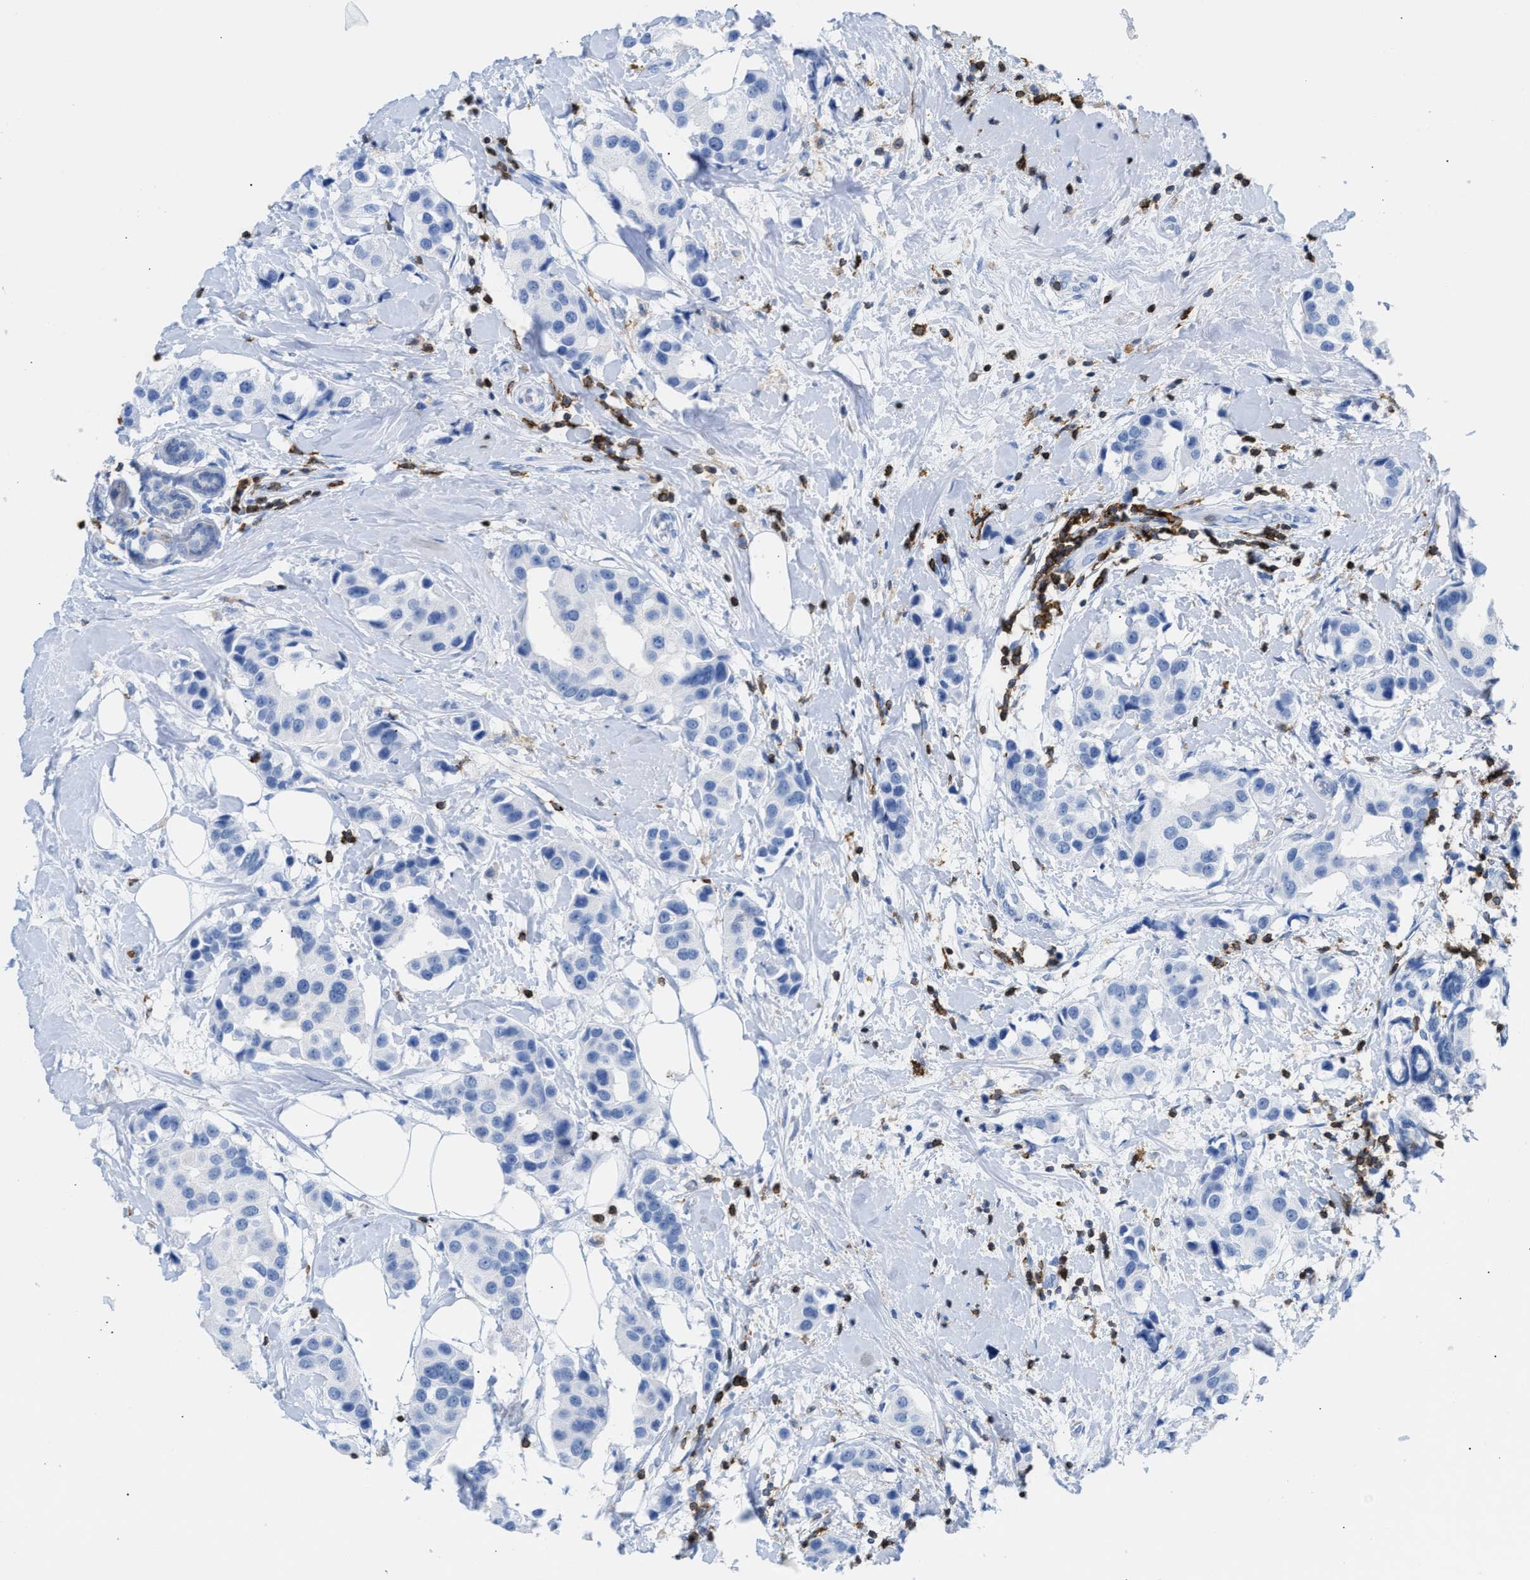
{"staining": {"intensity": "negative", "quantity": "none", "location": "none"}, "tissue": "breast cancer", "cell_type": "Tumor cells", "image_type": "cancer", "snomed": [{"axis": "morphology", "description": "Normal tissue, NOS"}, {"axis": "morphology", "description": "Duct carcinoma"}, {"axis": "topography", "description": "Breast"}], "caption": "A high-resolution photomicrograph shows IHC staining of breast cancer (intraductal carcinoma), which displays no significant expression in tumor cells.", "gene": "LCP1", "patient": {"sex": "female", "age": 39}}